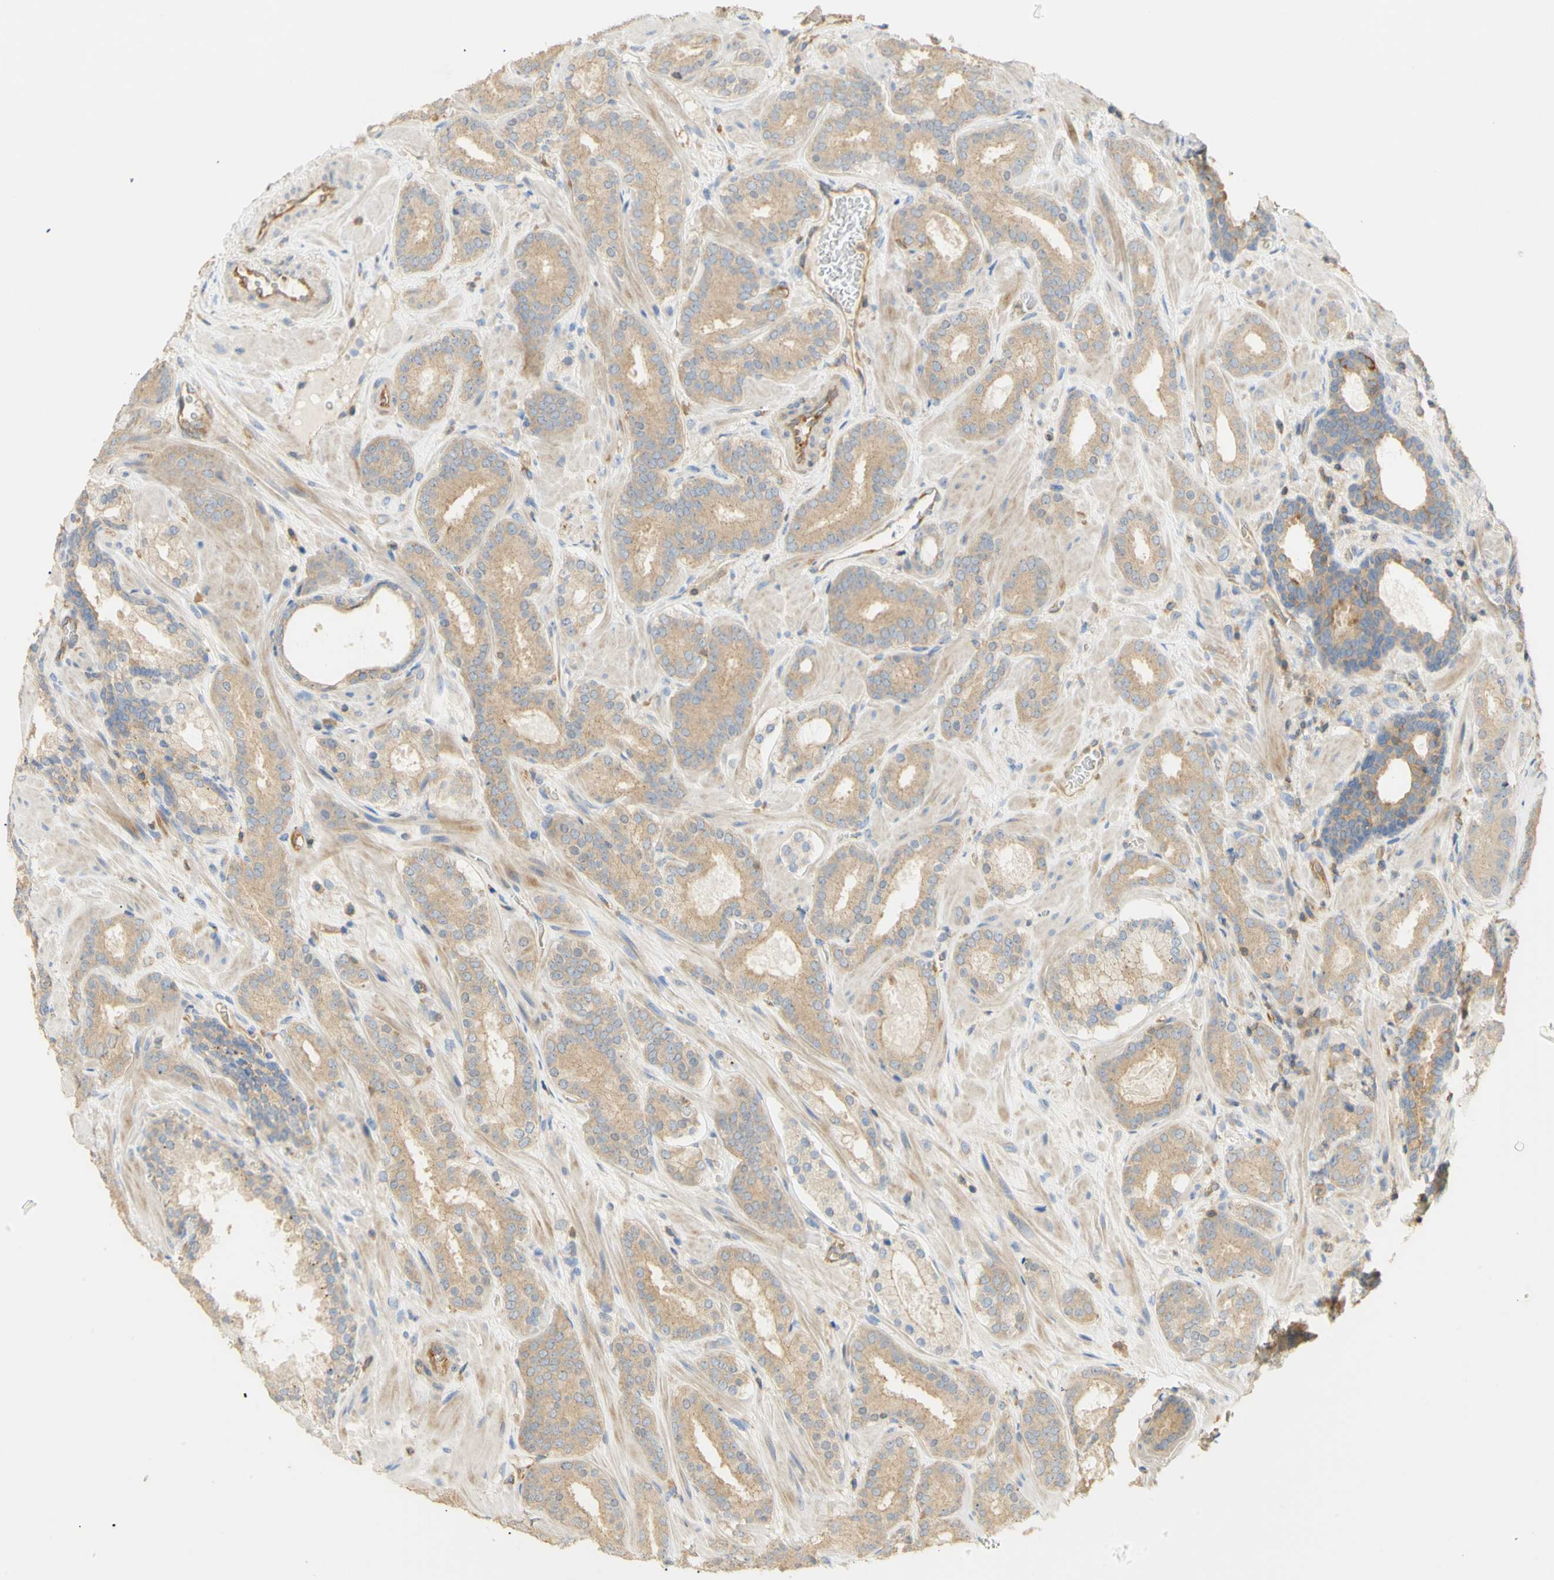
{"staining": {"intensity": "weak", "quantity": ">75%", "location": "cytoplasmic/membranous"}, "tissue": "prostate cancer", "cell_type": "Tumor cells", "image_type": "cancer", "snomed": [{"axis": "morphology", "description": "Adenocarcinoma, Low grade"}, {"axis": "topography", "description": "Prostate"}], "caption": "A low amount of weak cytoplasmic/membranous expression is identified in about >75% of tumor cells in low-grade adenocarcinoma (prostate) tissue.", "gene": "KCNE4", "patient": {"sex": "male", "age": 63}}